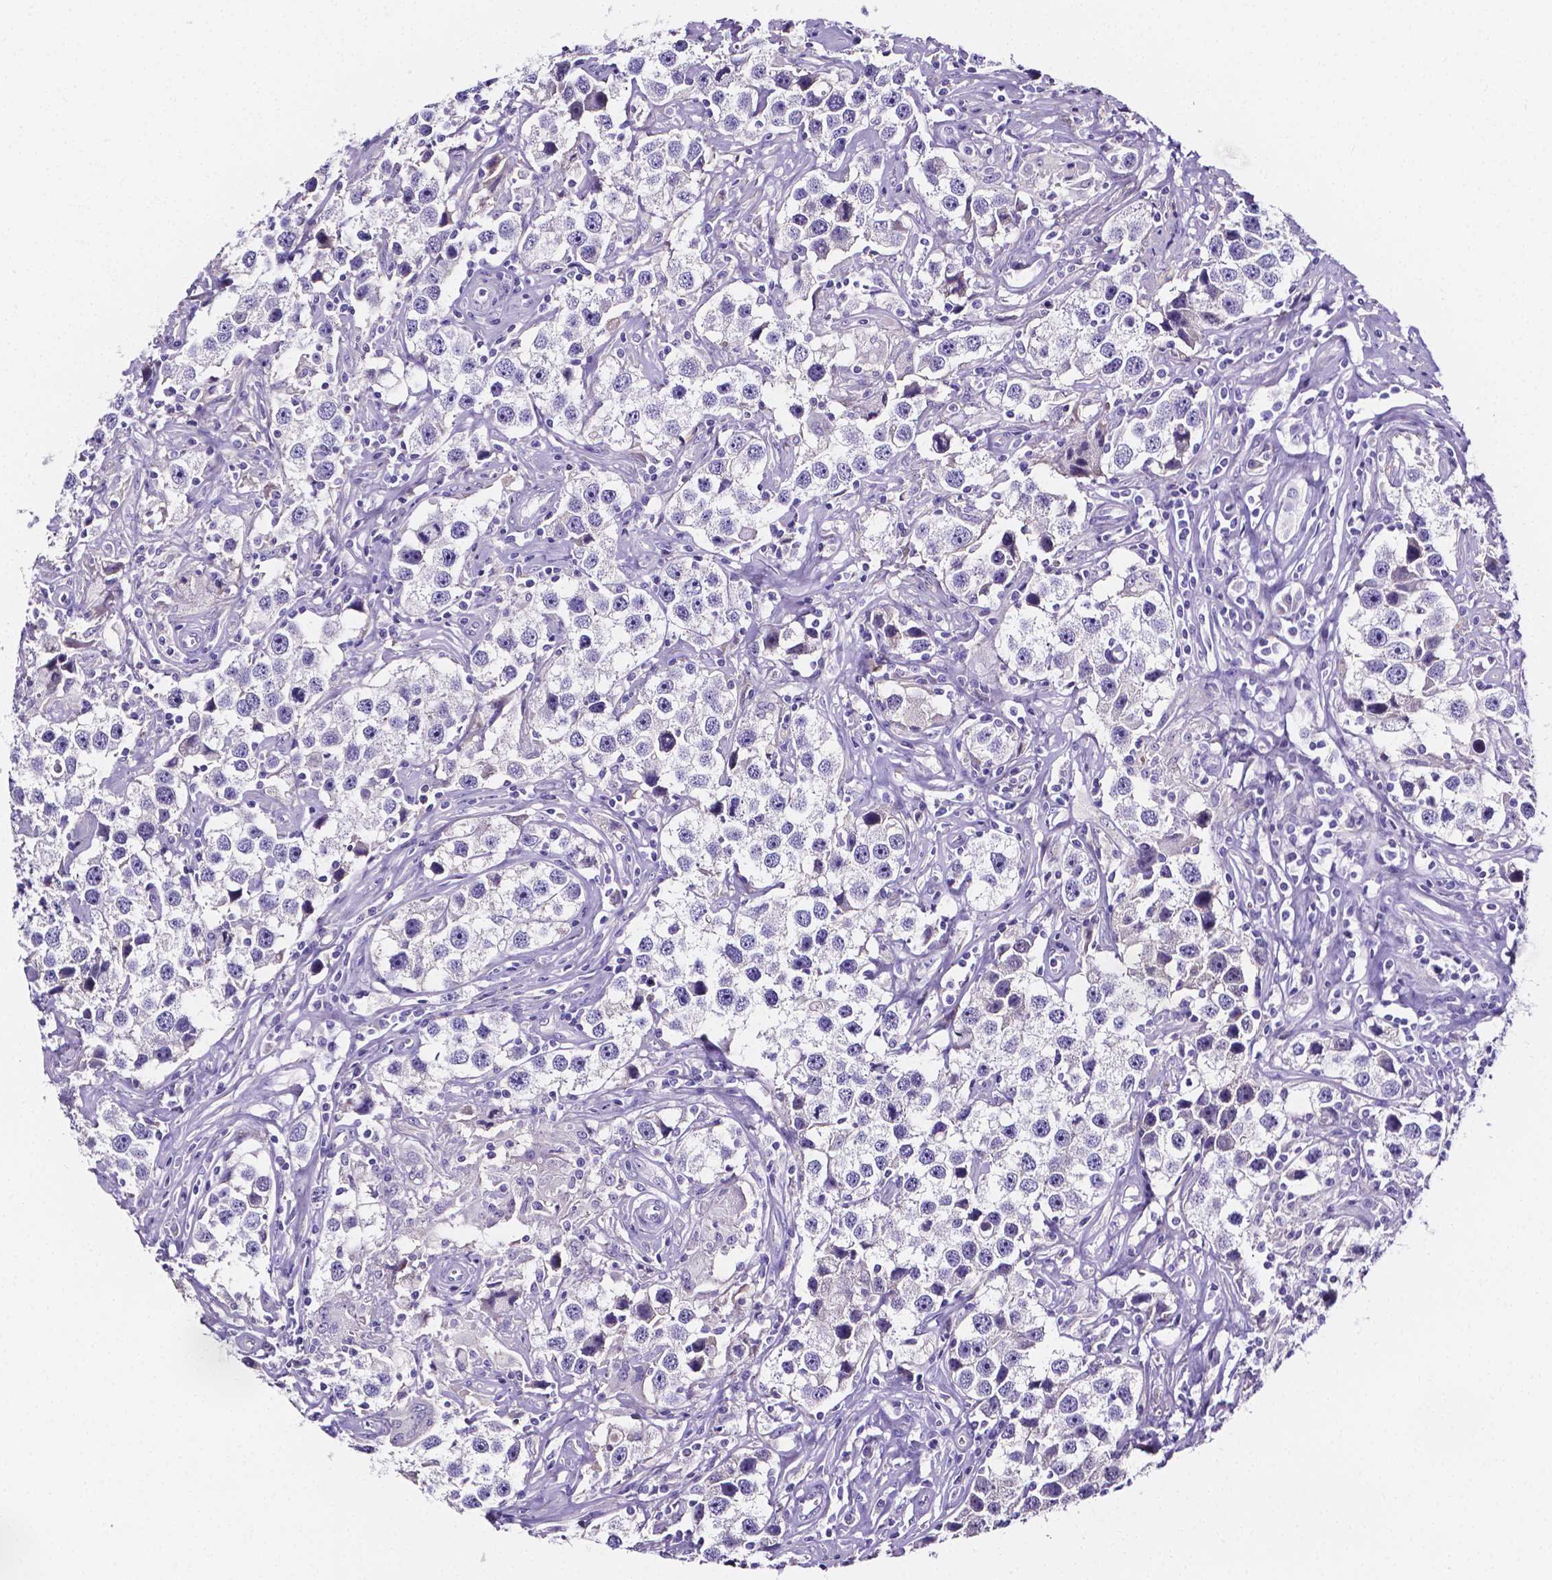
{"staining": {"intensity": "negative", "quantity": "none", "location": "none"}, "tissue": "testis cancer", "cell_type": "Tumor cells", "image_type": "cancer", "snomed": [{"axis": "morphology", "description": "Seminoma, NOS"}, {"axis": "topography", "description": "Testis"}], "caption": "This is a histopathology image of immunohistochemistry (IHC) staining of testis seminoma, which shows no positivity in tumor cells.", "gene": "NRGN", "patient": {"sex": "male", "age": 49}}